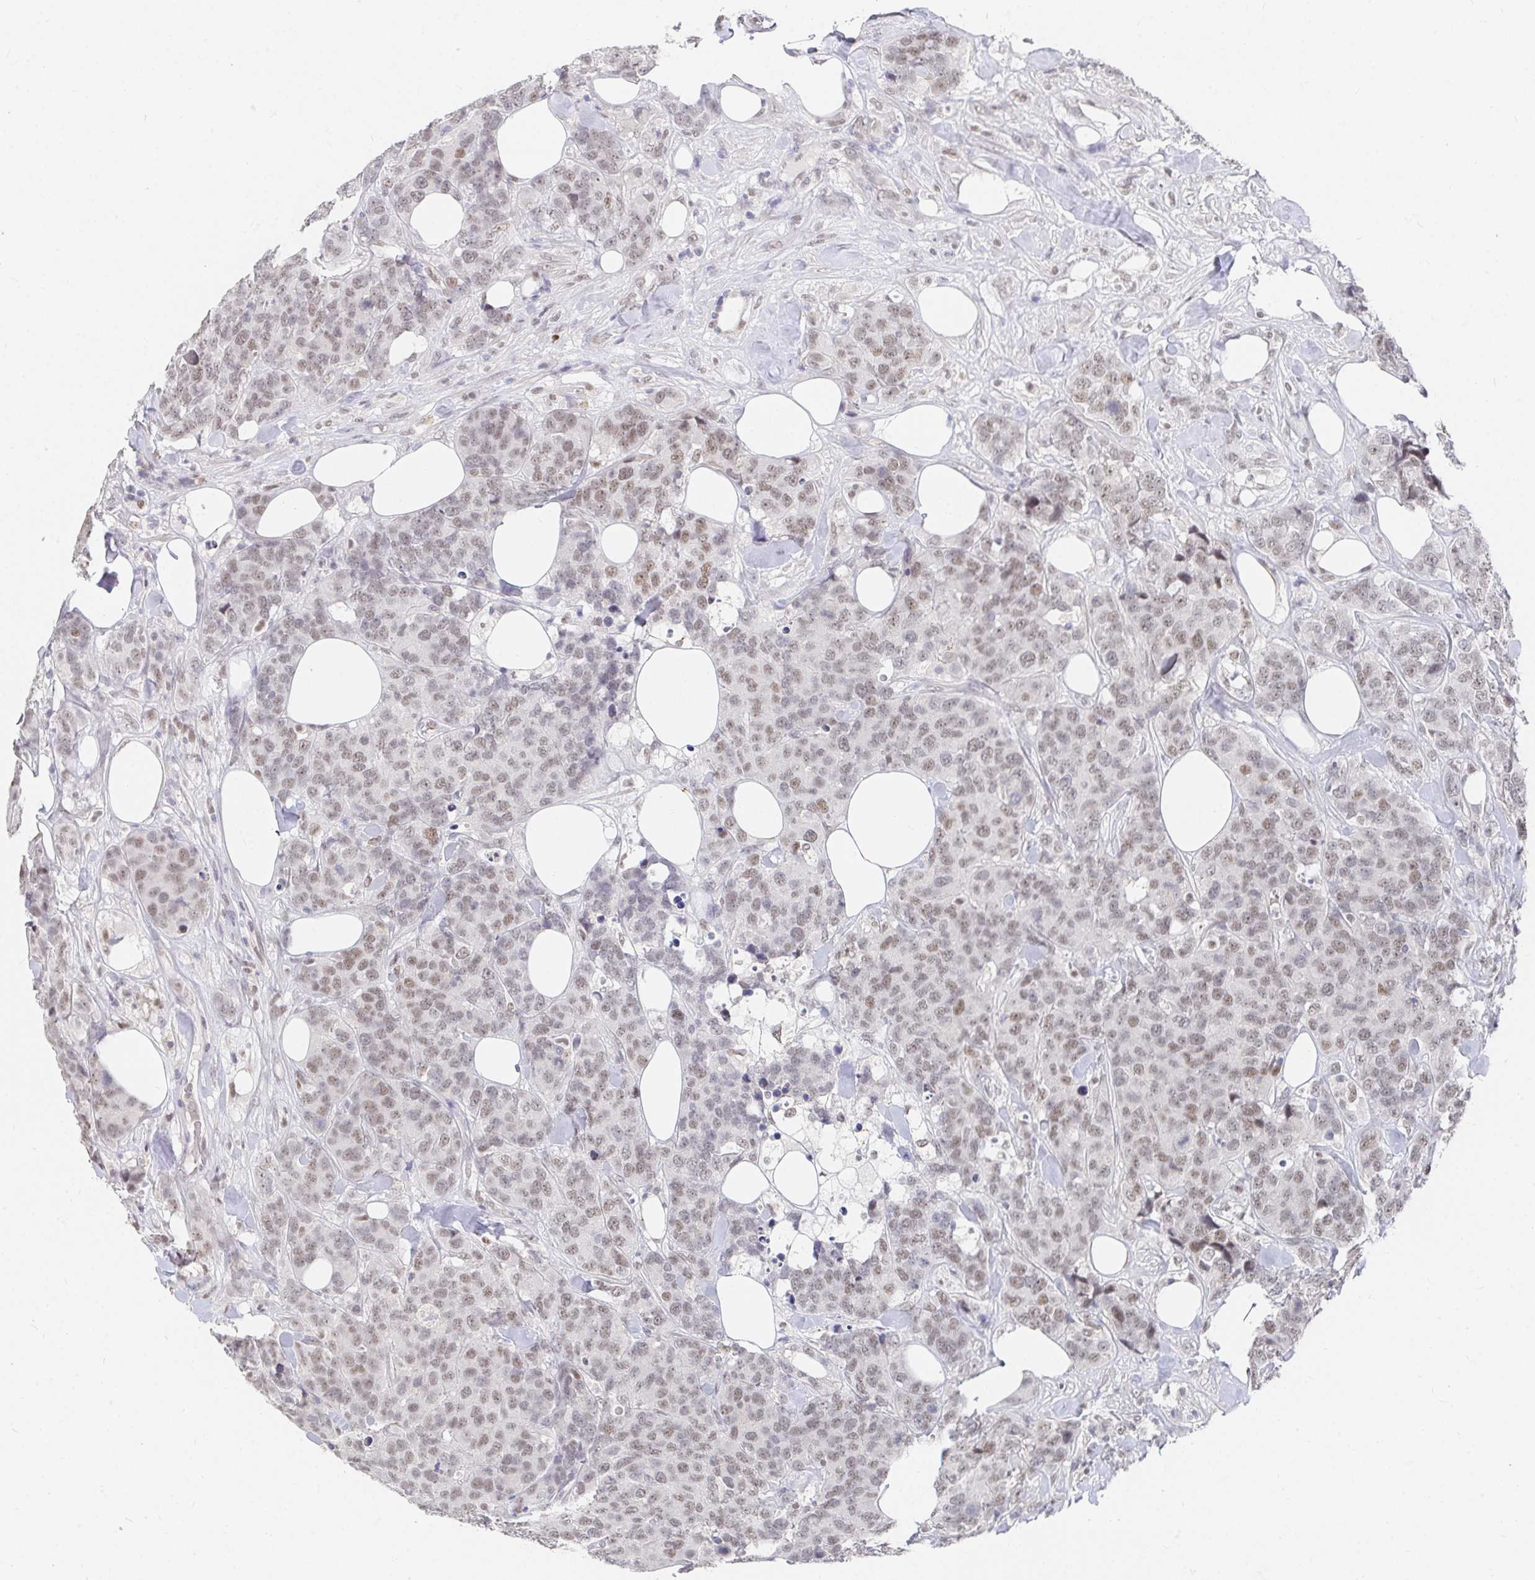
{"staining": {"intensity": "weak", "quantity": ">75%", "location": "nuclear"}, "tissue": "breast cancer", "cell_type": "Tumor cells", "image_type": "cancer", "snomed": [{"axis": "morphology", "description": "Lobular carcinoma"}, {"axis": "topography", "description": "Breast"}], "caption": "Brown immunohistochemical staining in human breast cancer reveals weak nuclear positivity in approximately >75% of tumor cells. (DAB IHC with brightfield microscopy, high magnification).", "gene": "RCOR1", "patient": {"sex": "female", "age": 59}}